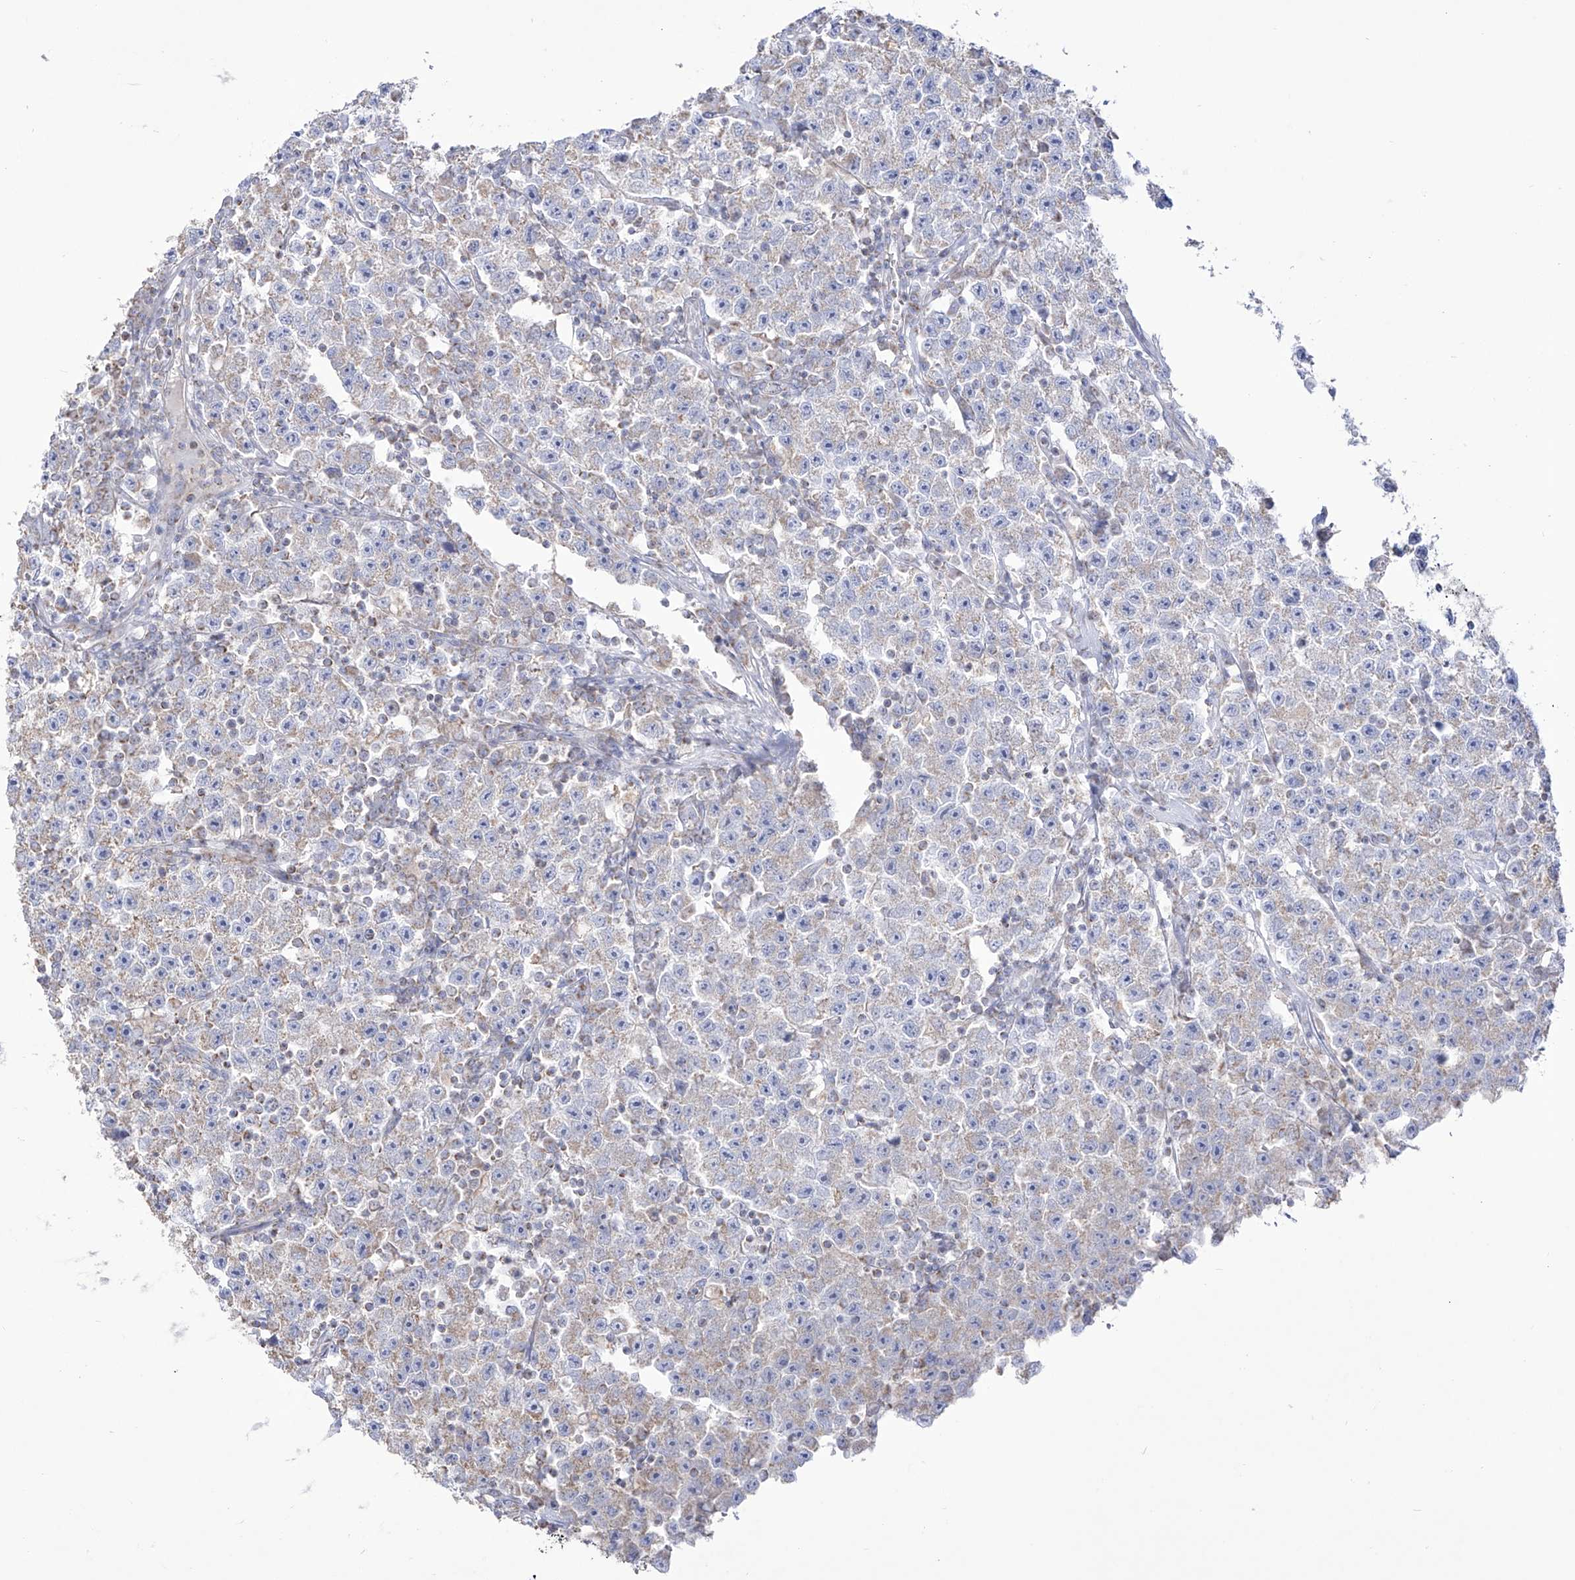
{"staining": {"intensity": "weak", "quantity": "<25%", "location": "cytoplasmic/membranous"}, "tissue": "testis cancer", "cell_type": "Tumor cells", "image_type": "cancer", "snomed": [{"axis": "morphology", "description": "Seminoma, NOS"}, {"axis": "topography", "description": "Testis"}], "caption": "Human seminoma (testis) stained for a protein using immunohistochemistry (IHC) demonstrates no positivity in tumor cells.", "gene": "RCHY1", "patient": {"sex": "male", "age": 22}}